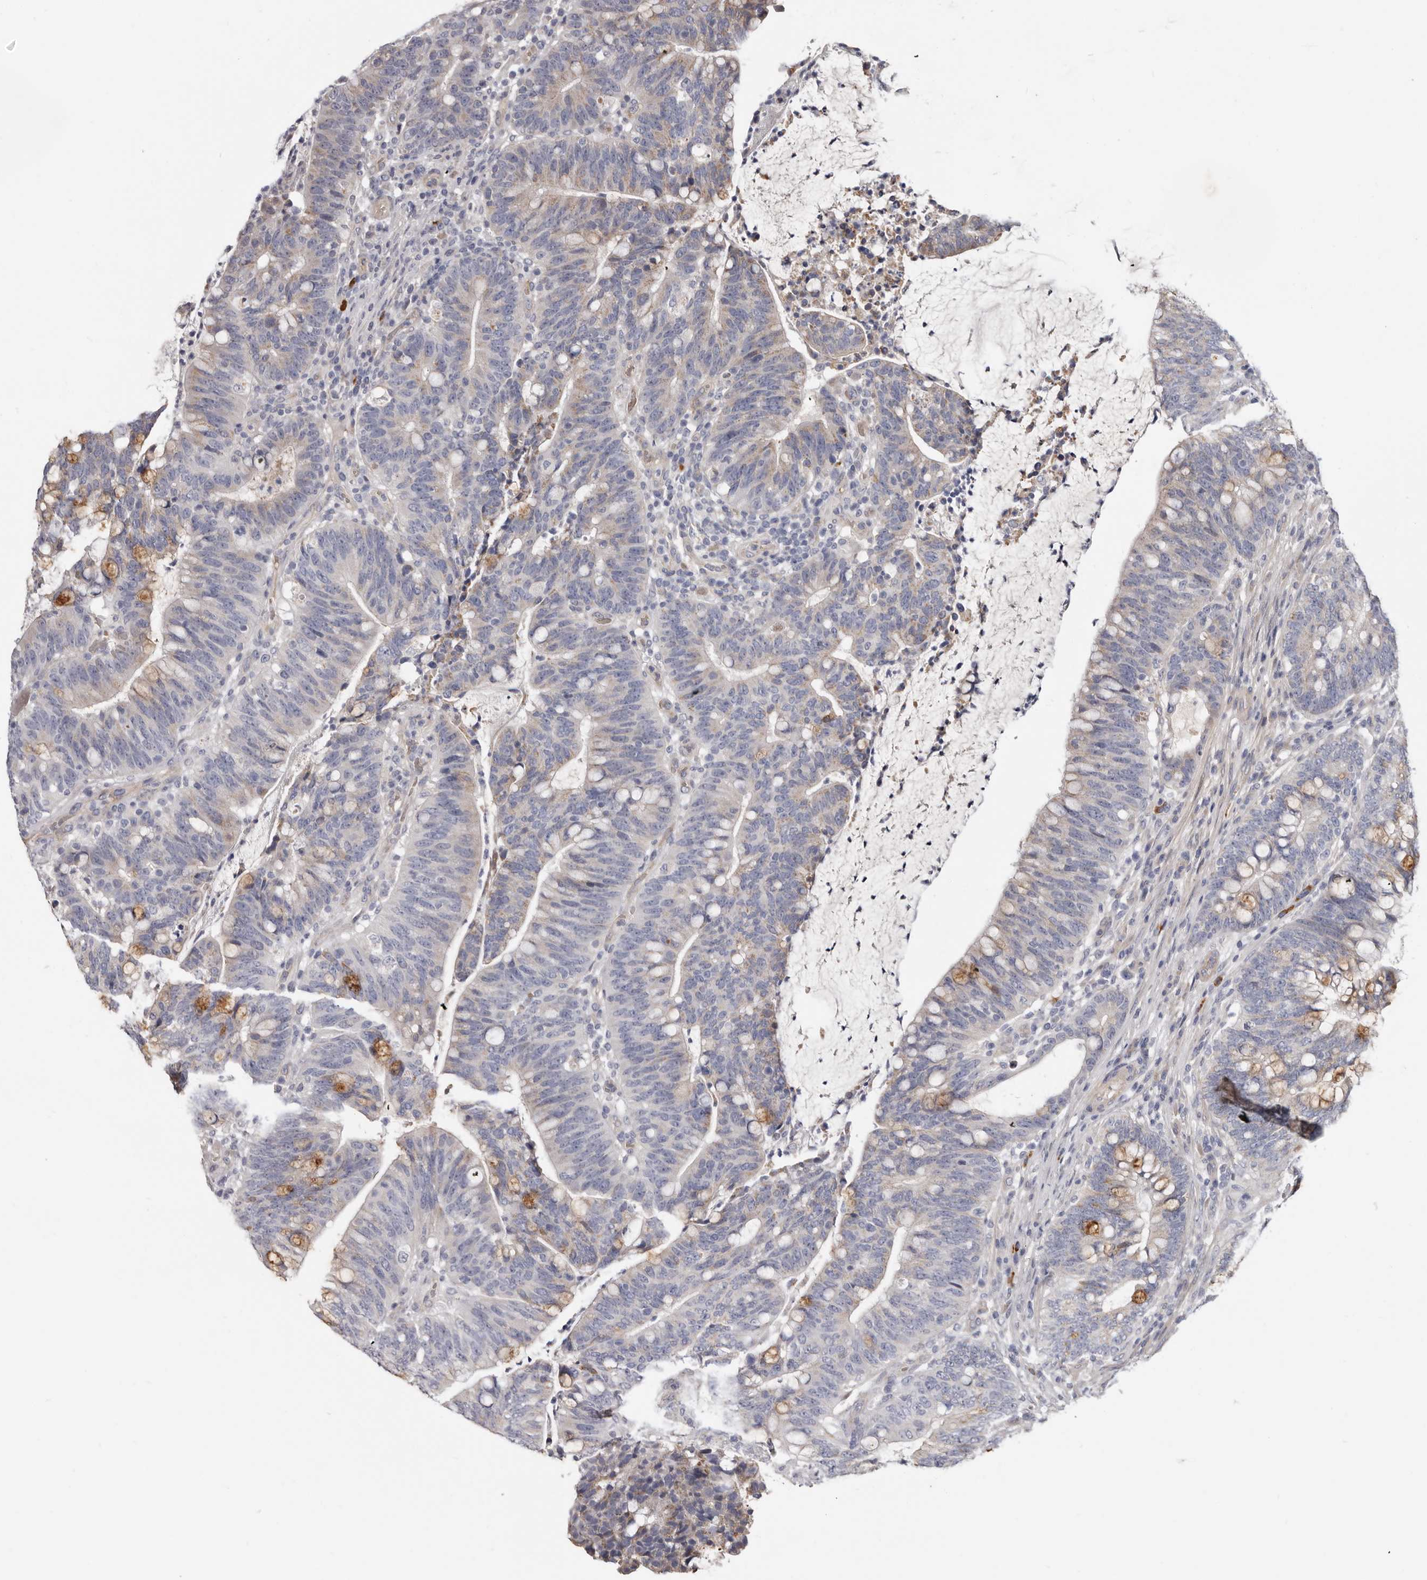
{"staining": {"intensity": "moderate", "quantity": "<25%", "location": "cytoplasmic/membranous"}, "tissue": "colorectal cancer", "cell_type": "Tumor cells", "image_type": "cancer", "snomed": [{"axis": "morphology", "description": "Adenocarcinoma, NOS"}, {"axis": "topography", "description": "Colon"}], "caption": "Immunohistochemistry (IHC) photomicrograph of neoplastic tissue: colorectal cancer (adenocarcinoma) stained using immunohistochemistry (IHC) demonstrates low levels of moderate protein expression localized specifically in the cytoplasmic/membranous of tumor cells, appearing as a cytoplasmic/membranous brown color.", "gene": "SPTA1", "patient": {"sex": "female", "age": 66}}